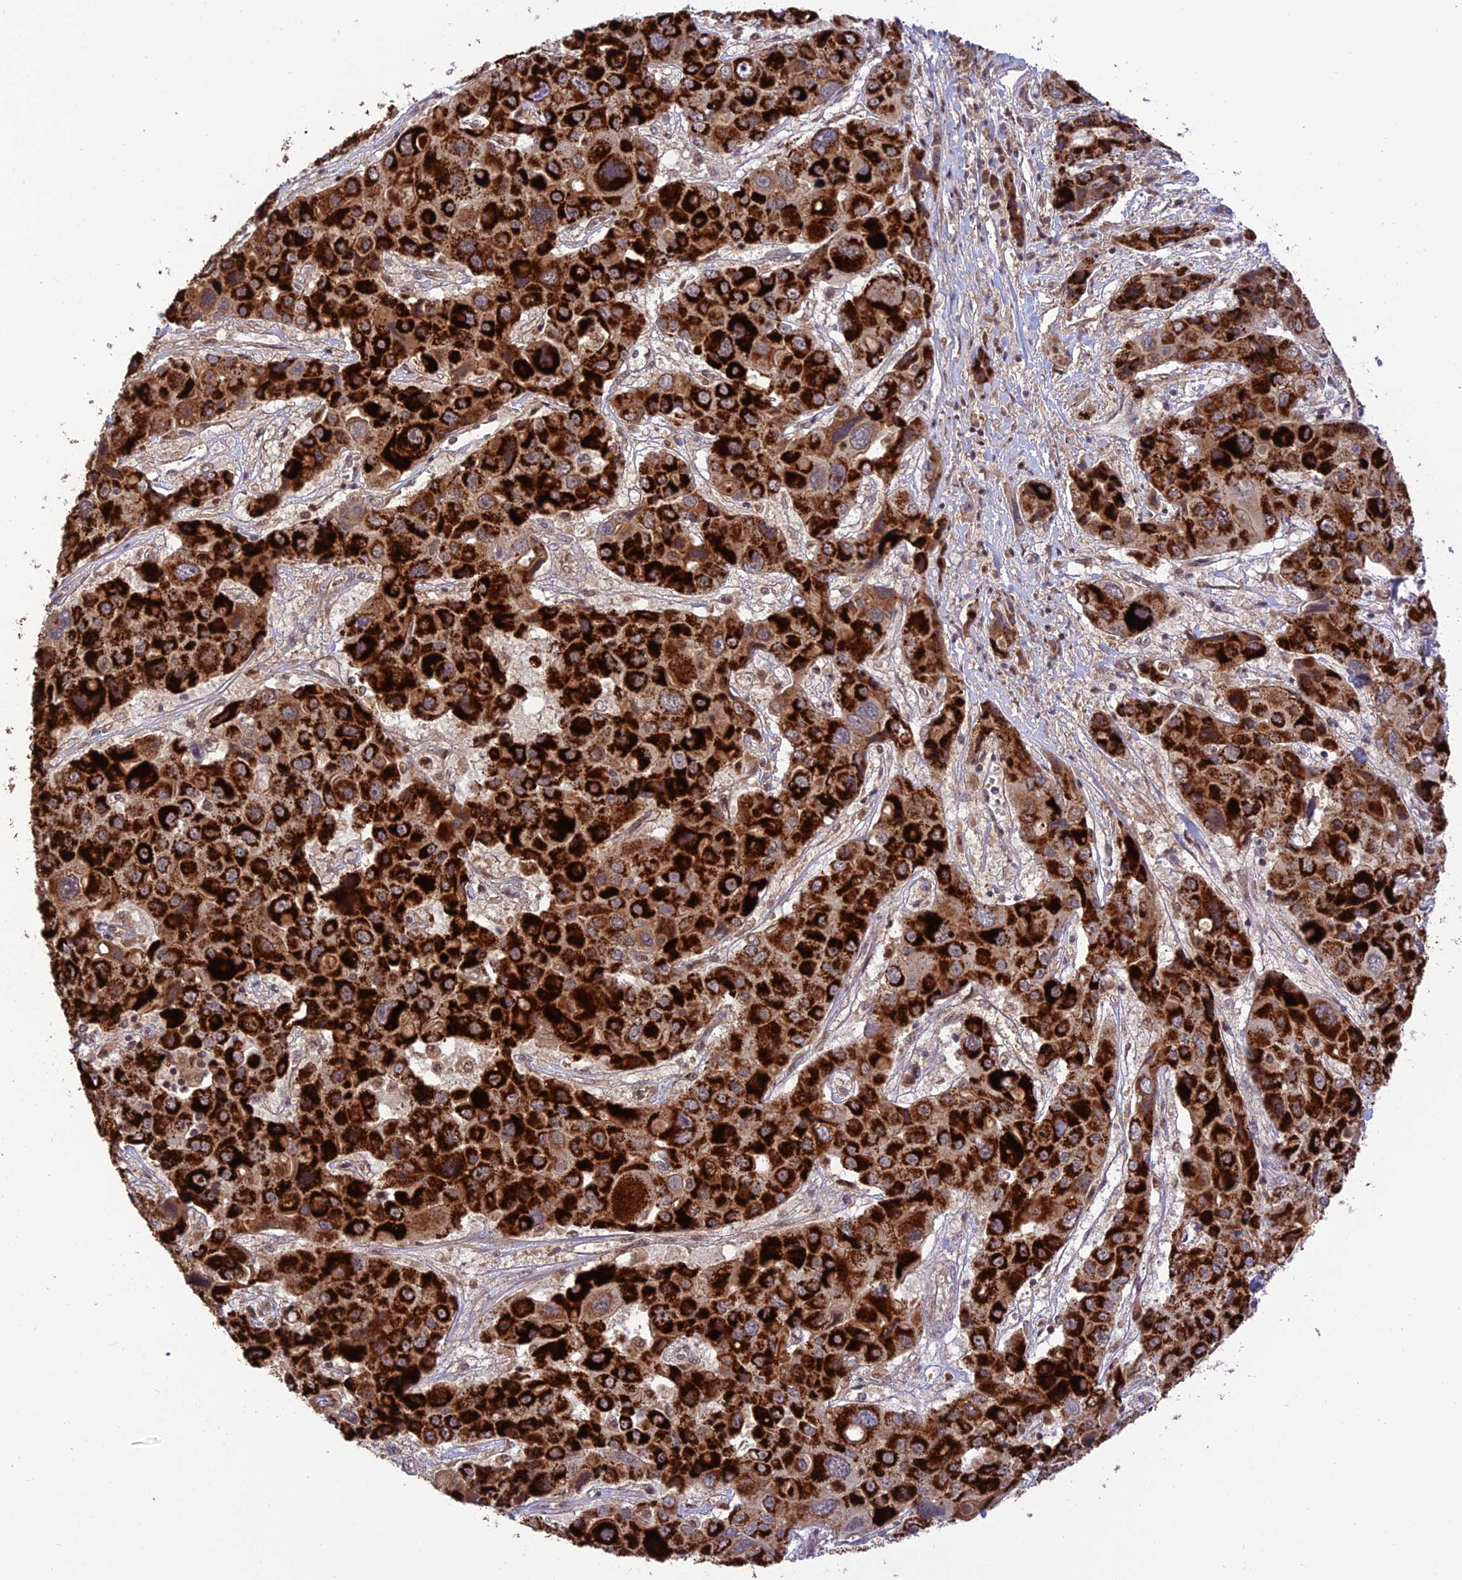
{"staining": {"intensity": "strong", "quantity": ">75%", "location": "cytoplasmic/membranous"}, "tissue": "liver cancer", "cell_type": "Tumor cells", "image_type": "cancer", "snomed": [{"axis": "morphology", "description": "Cholangiocarcinoma"}, {"axis": "topography", "description": "Liver"}], "caption": "The micrograph shows a brown stain indicating the presence of a protein in the cytoplasmic/membranous of tumor cells in liver cancer.", "gene": "REV1", "patient": {"sex": "male", "age": 67}}